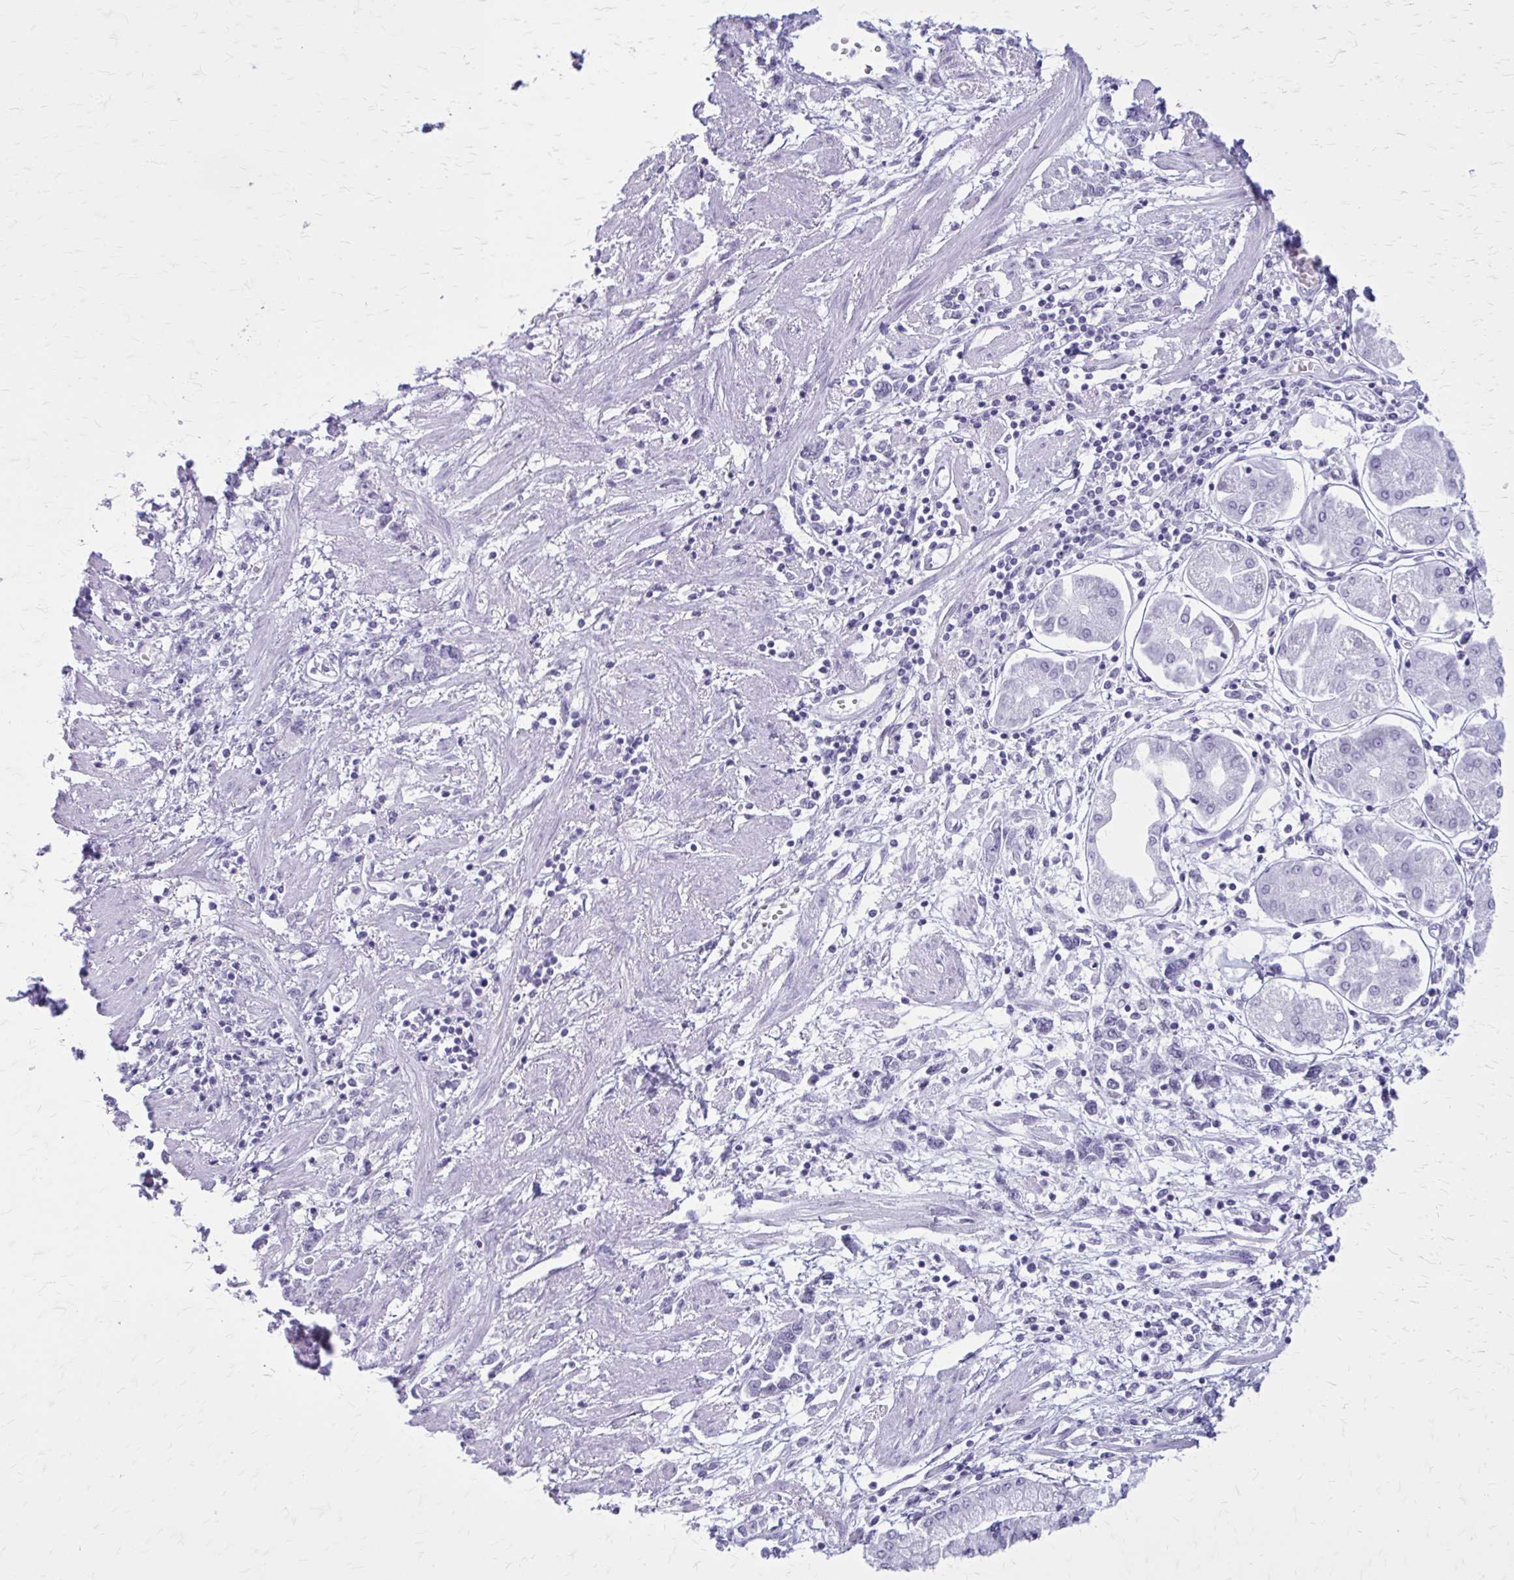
{"staining": {"intensity": "negative", "quantity": "none", "location": "none"}, "tissue": "stomach cancer", "cell_type": "Tumor cells", "image_type": "cancer", "snomed": [{"axis": "morphology", "description": "Adenocarcinoma, NOS"}, {"axis": "topography", "description": "Stomach"}], "caption": "Immunohistochemistry of human stomach cancer (adenocarcinoma) demonstrates no staining in tumor cells.", "gene": "GAD1", "patient": {"sex": "female", "age": 76}}